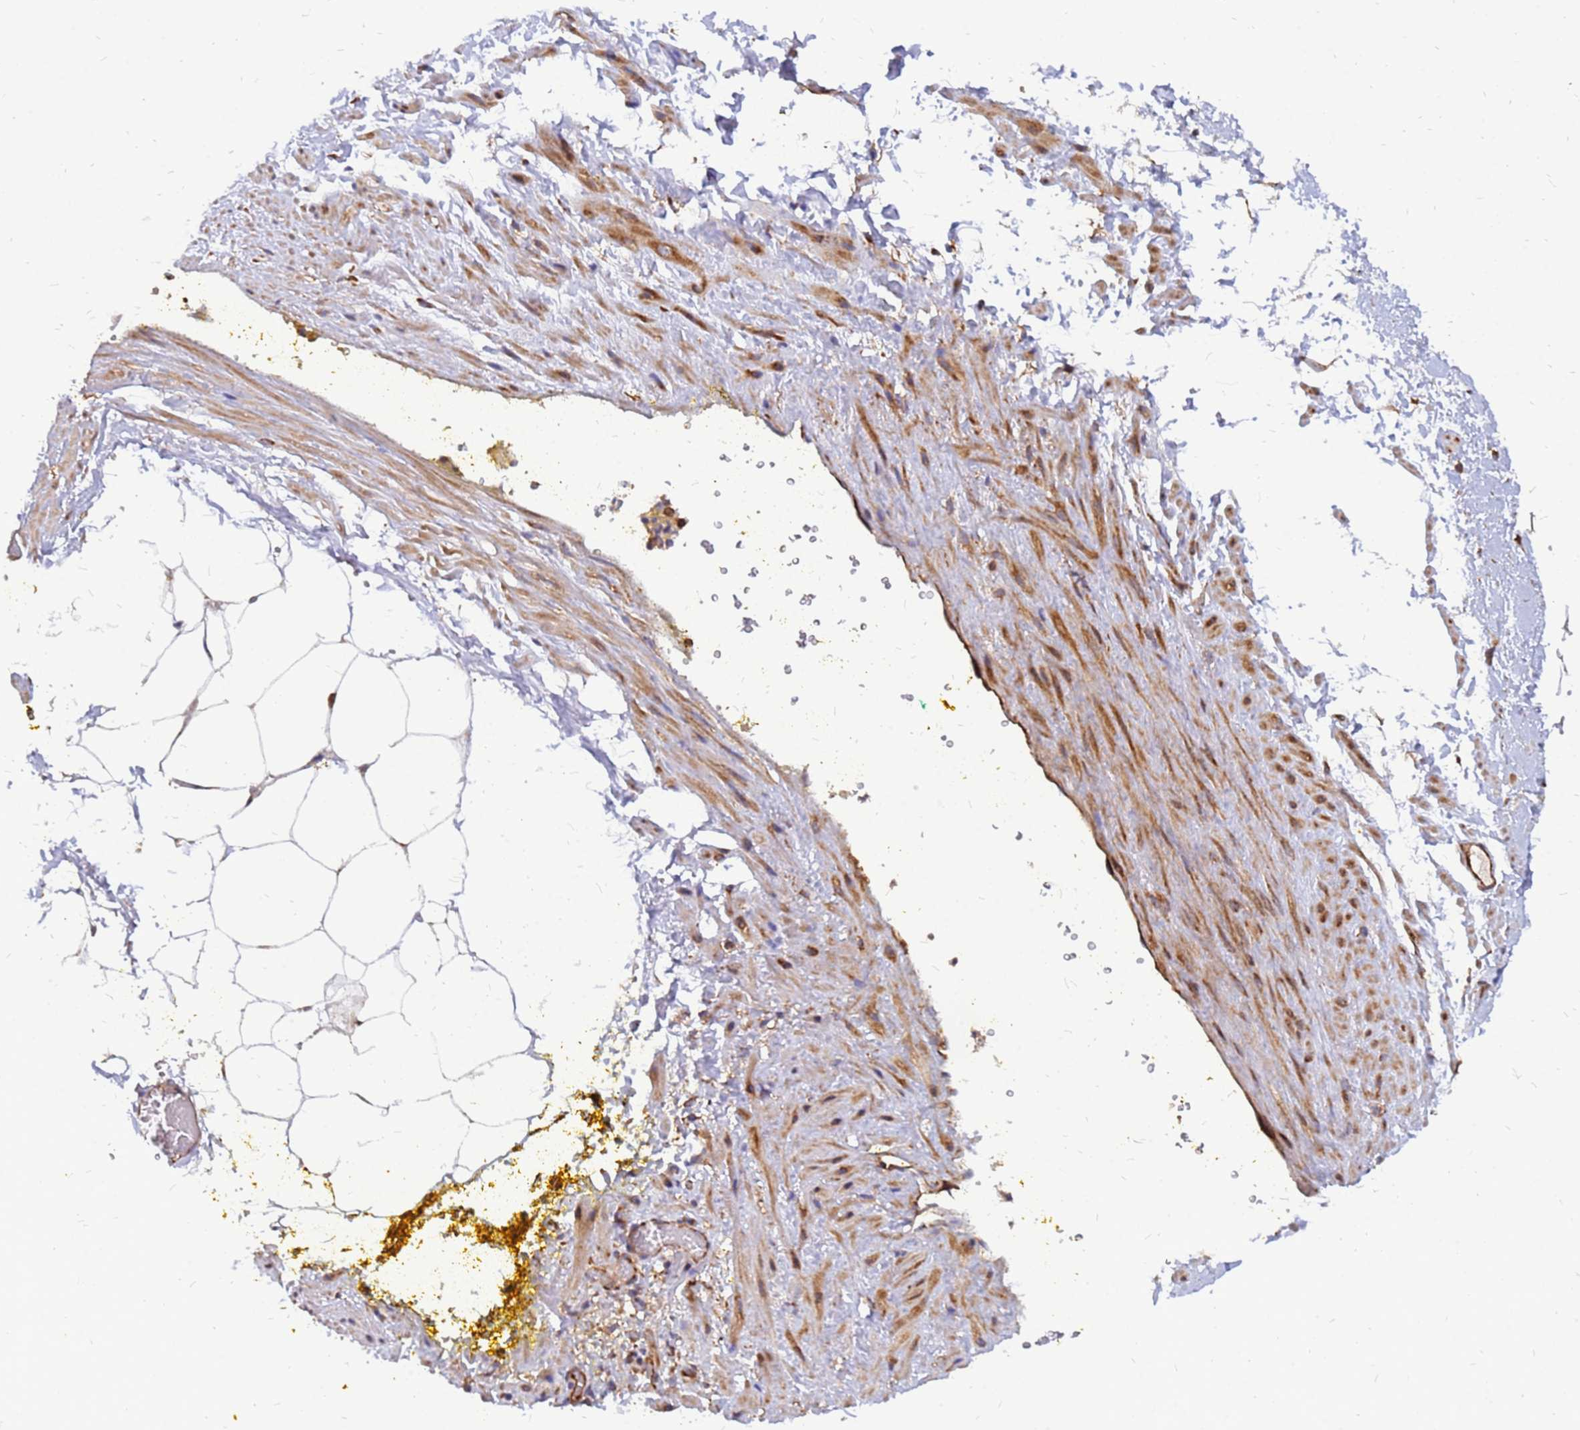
{"staining": {"intensity": "weak", "quantity": "25%-75%", "location": "cytoplasmic/membranous"}, "tissue": "adipose tissue", "cell_type": "Adipocytes", "image_type": "normal", "snomed": [{"axis": "morphology", "description": "Normal tissue, NOS"}, {"axis": "morphology", "description": "Adenocarcinoma, Low grade"}, {"axis": "topography", "description": "Prostate"}, {"axis": "topography", "description": "Peripheral nerve tissue"}], "caption": "This image exhibits immunohistochemistry (IHC) staining of normal adipose tissue, with low weak cytoplasmic/membranous positivity in about 25%-75% of adipocytes.", "gene": "RPL8", "patient": {"sex": "male", "age": 63}}